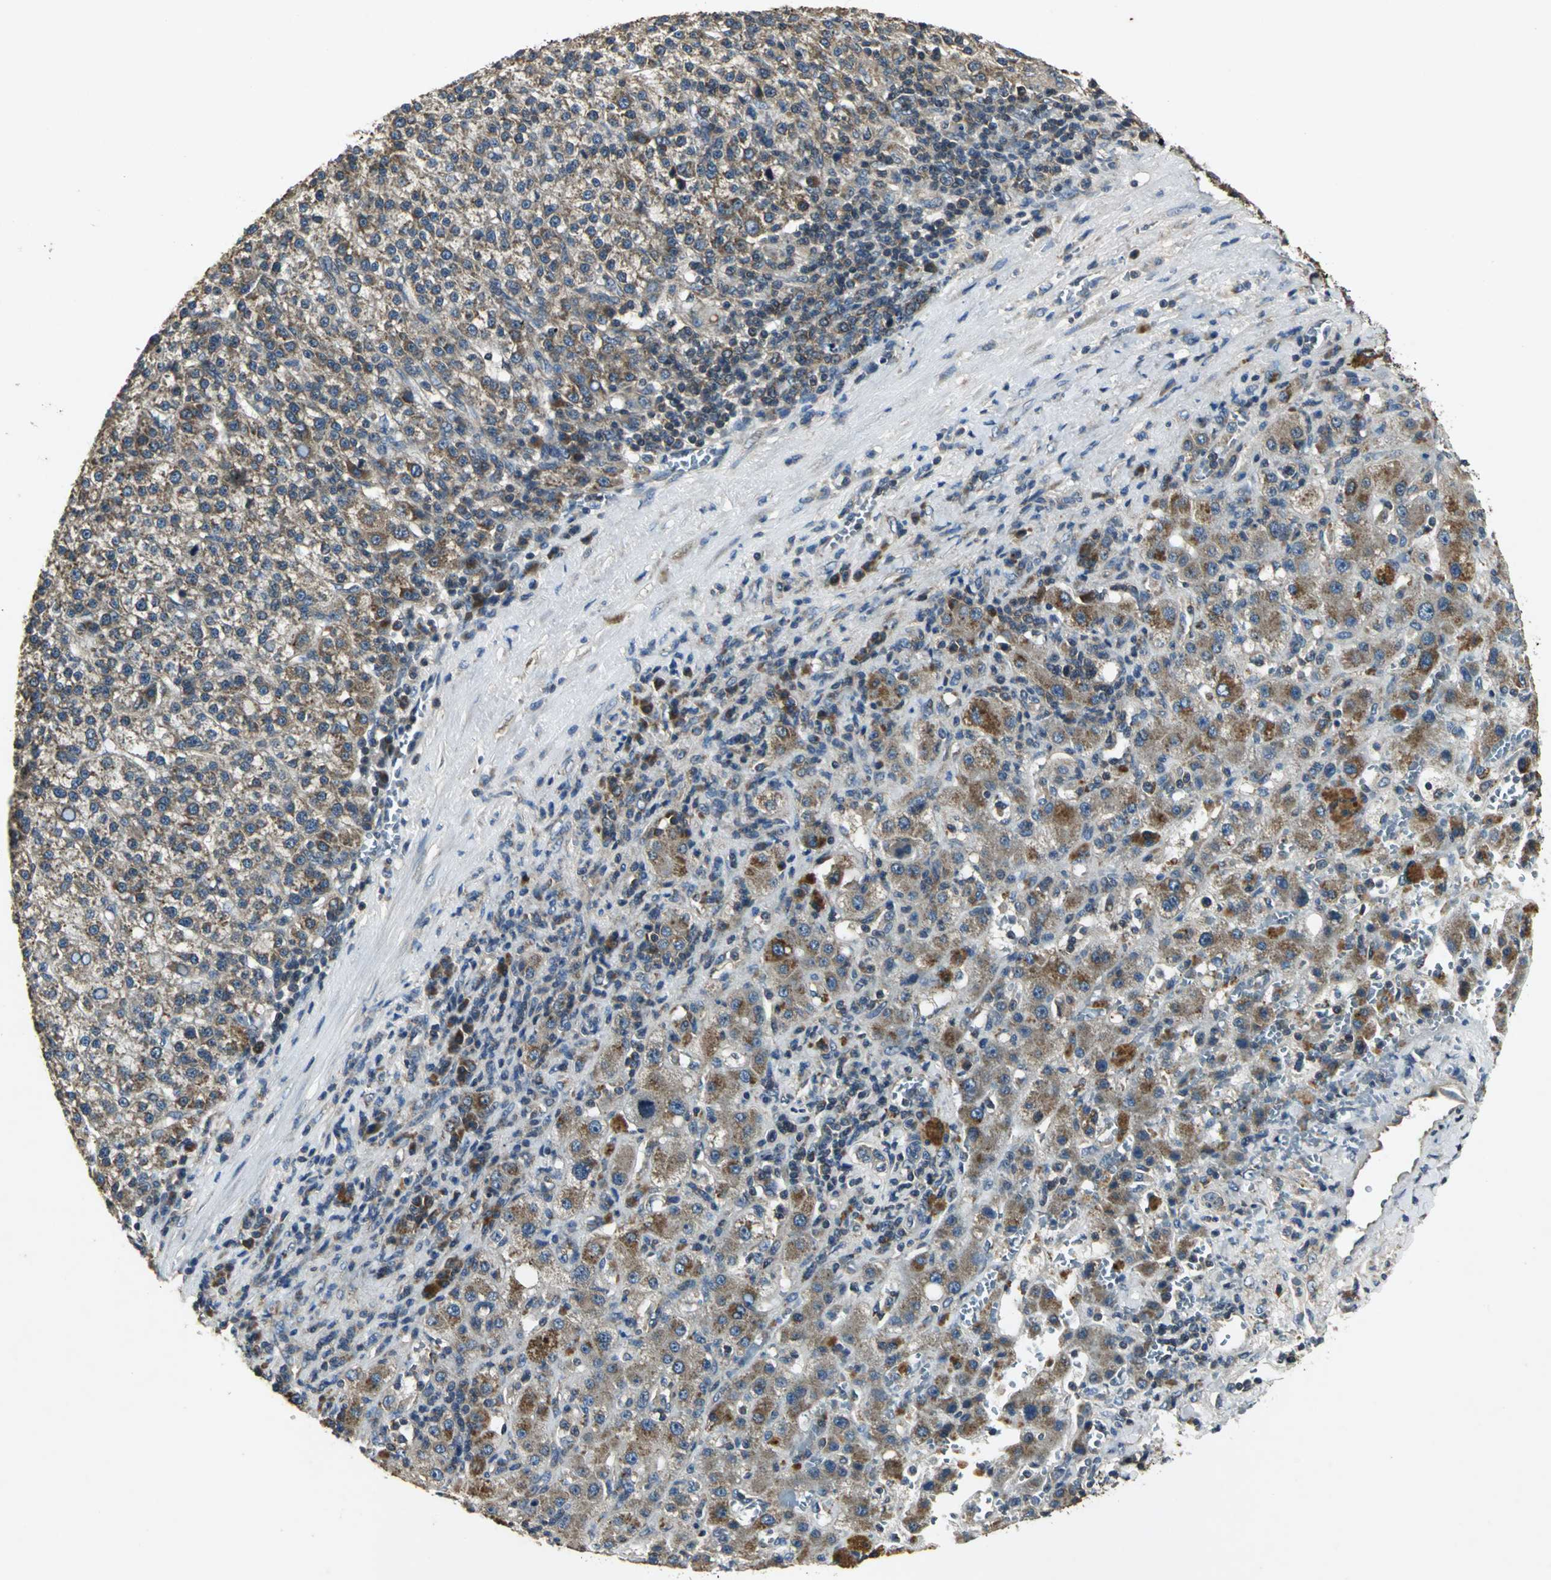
{"staining": {"intensity": "moderate", "quantity": ">75%", "location": "cytoplasmic/membranous"}, "tissue": "liver cancer", "cell_type": "Tumor cells", "image_type": "cancer", "snomed": [{"axis": "morphology", "description": "Carcinoma, Hepatocellular, NOS"}, {"axis": "topography", "description": "Liver"}], "caption": "A photomicrograph of human liver hepatocellular carcinoma stained for a protein demonstrates moderate cytoplasmic/membranous brown staining in tumor cells. (Brightfield microscopy of DAB IHC at high magnification).", "gene": "IRF3", "patient": {"sex": "female", "age": 58}}